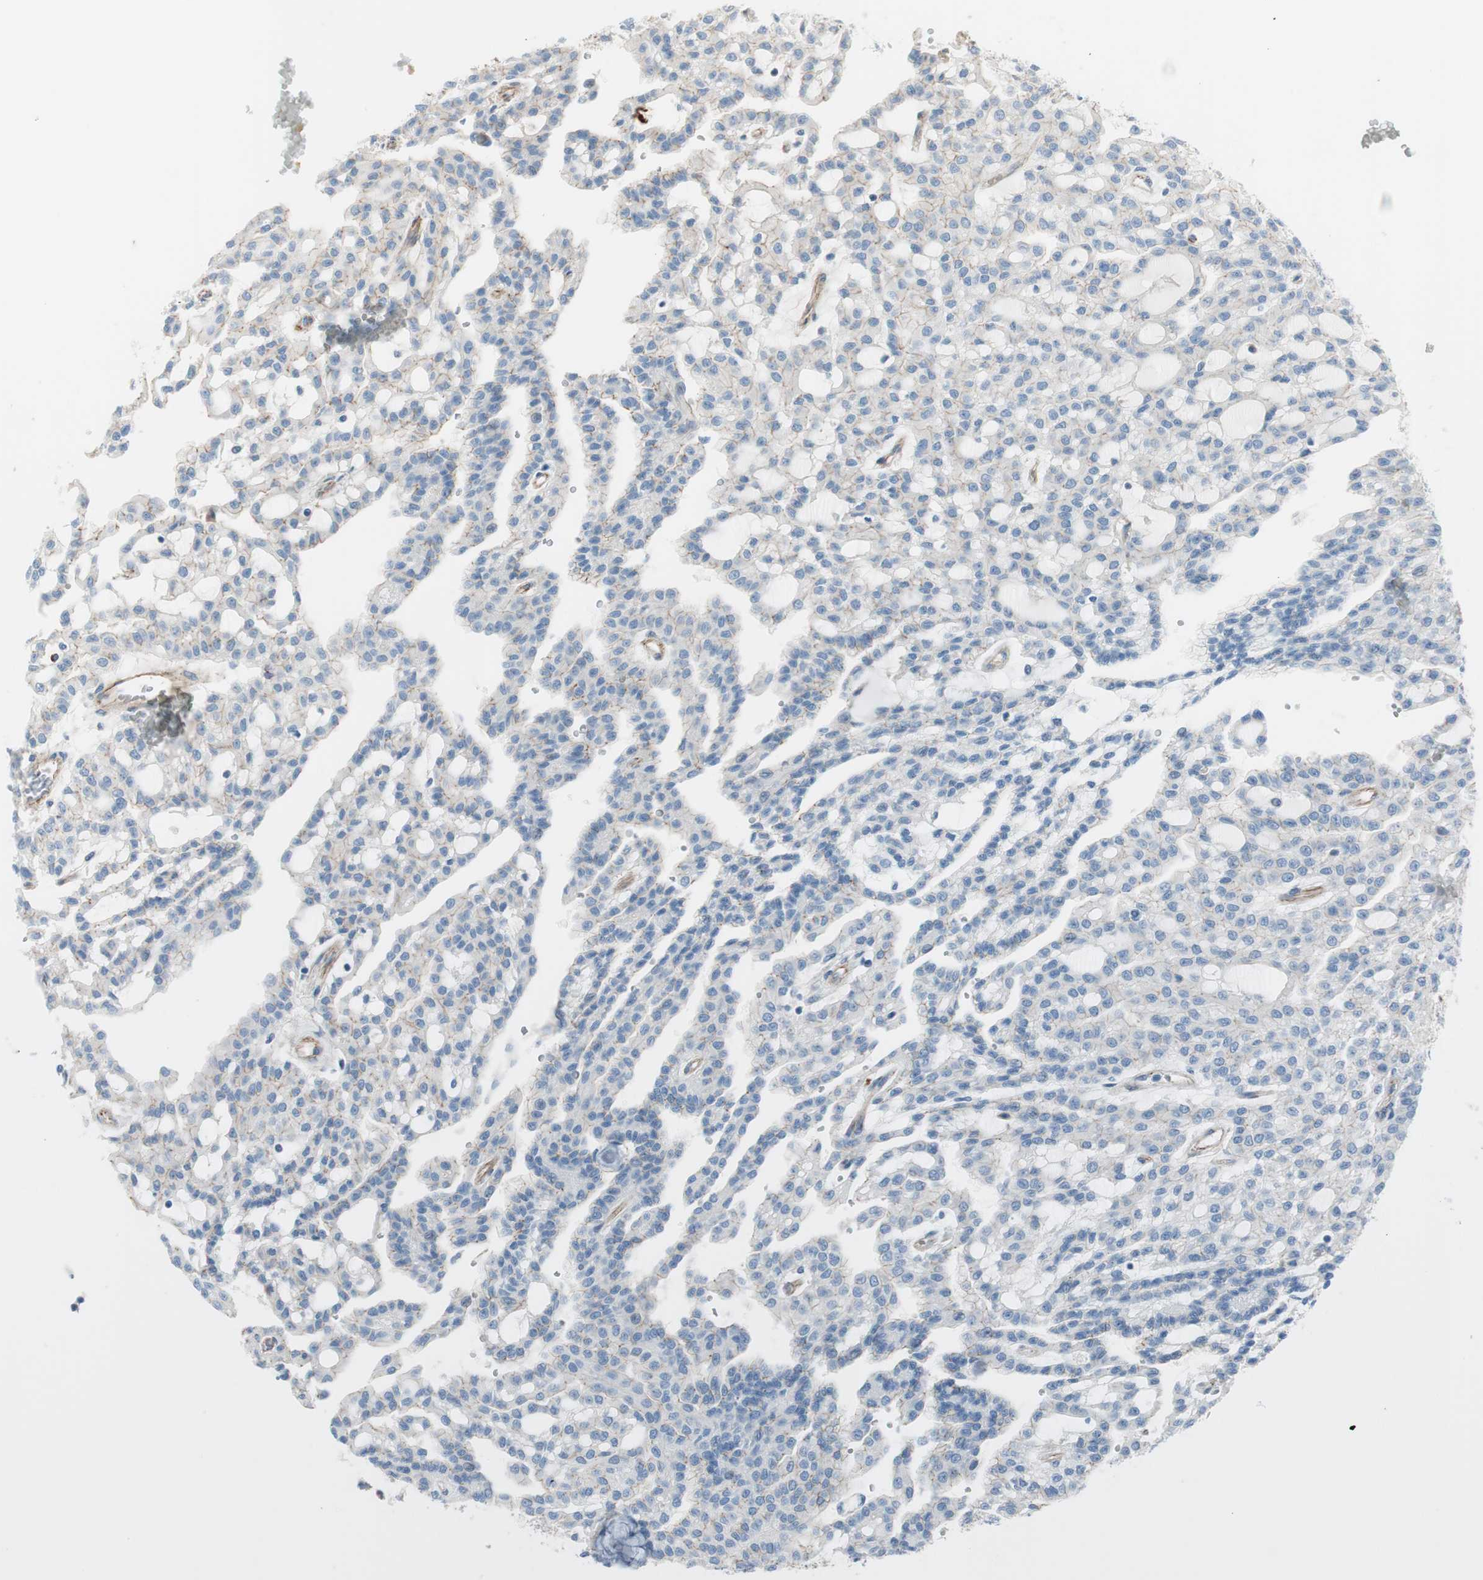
{"staining": {"intensity": "weak", "quantity": "<25%", "location": "cytoplasmic/membranous"}, "tissue": "renal cancer", "cell_type": "Tumor cells", "image_type": "cancer", "snomed": [{"axis": "morphology", "description": "Adenocarcinoma, NOS"}, {"axis": "topography", "description": "Kidney"}], "caption": "Micrograph shows no protein staining in tumor cells of renal cancer (adenocarcinoma) tissue.", "gene": "TJP1", "patient": {"sex": "male", "age": 63}}